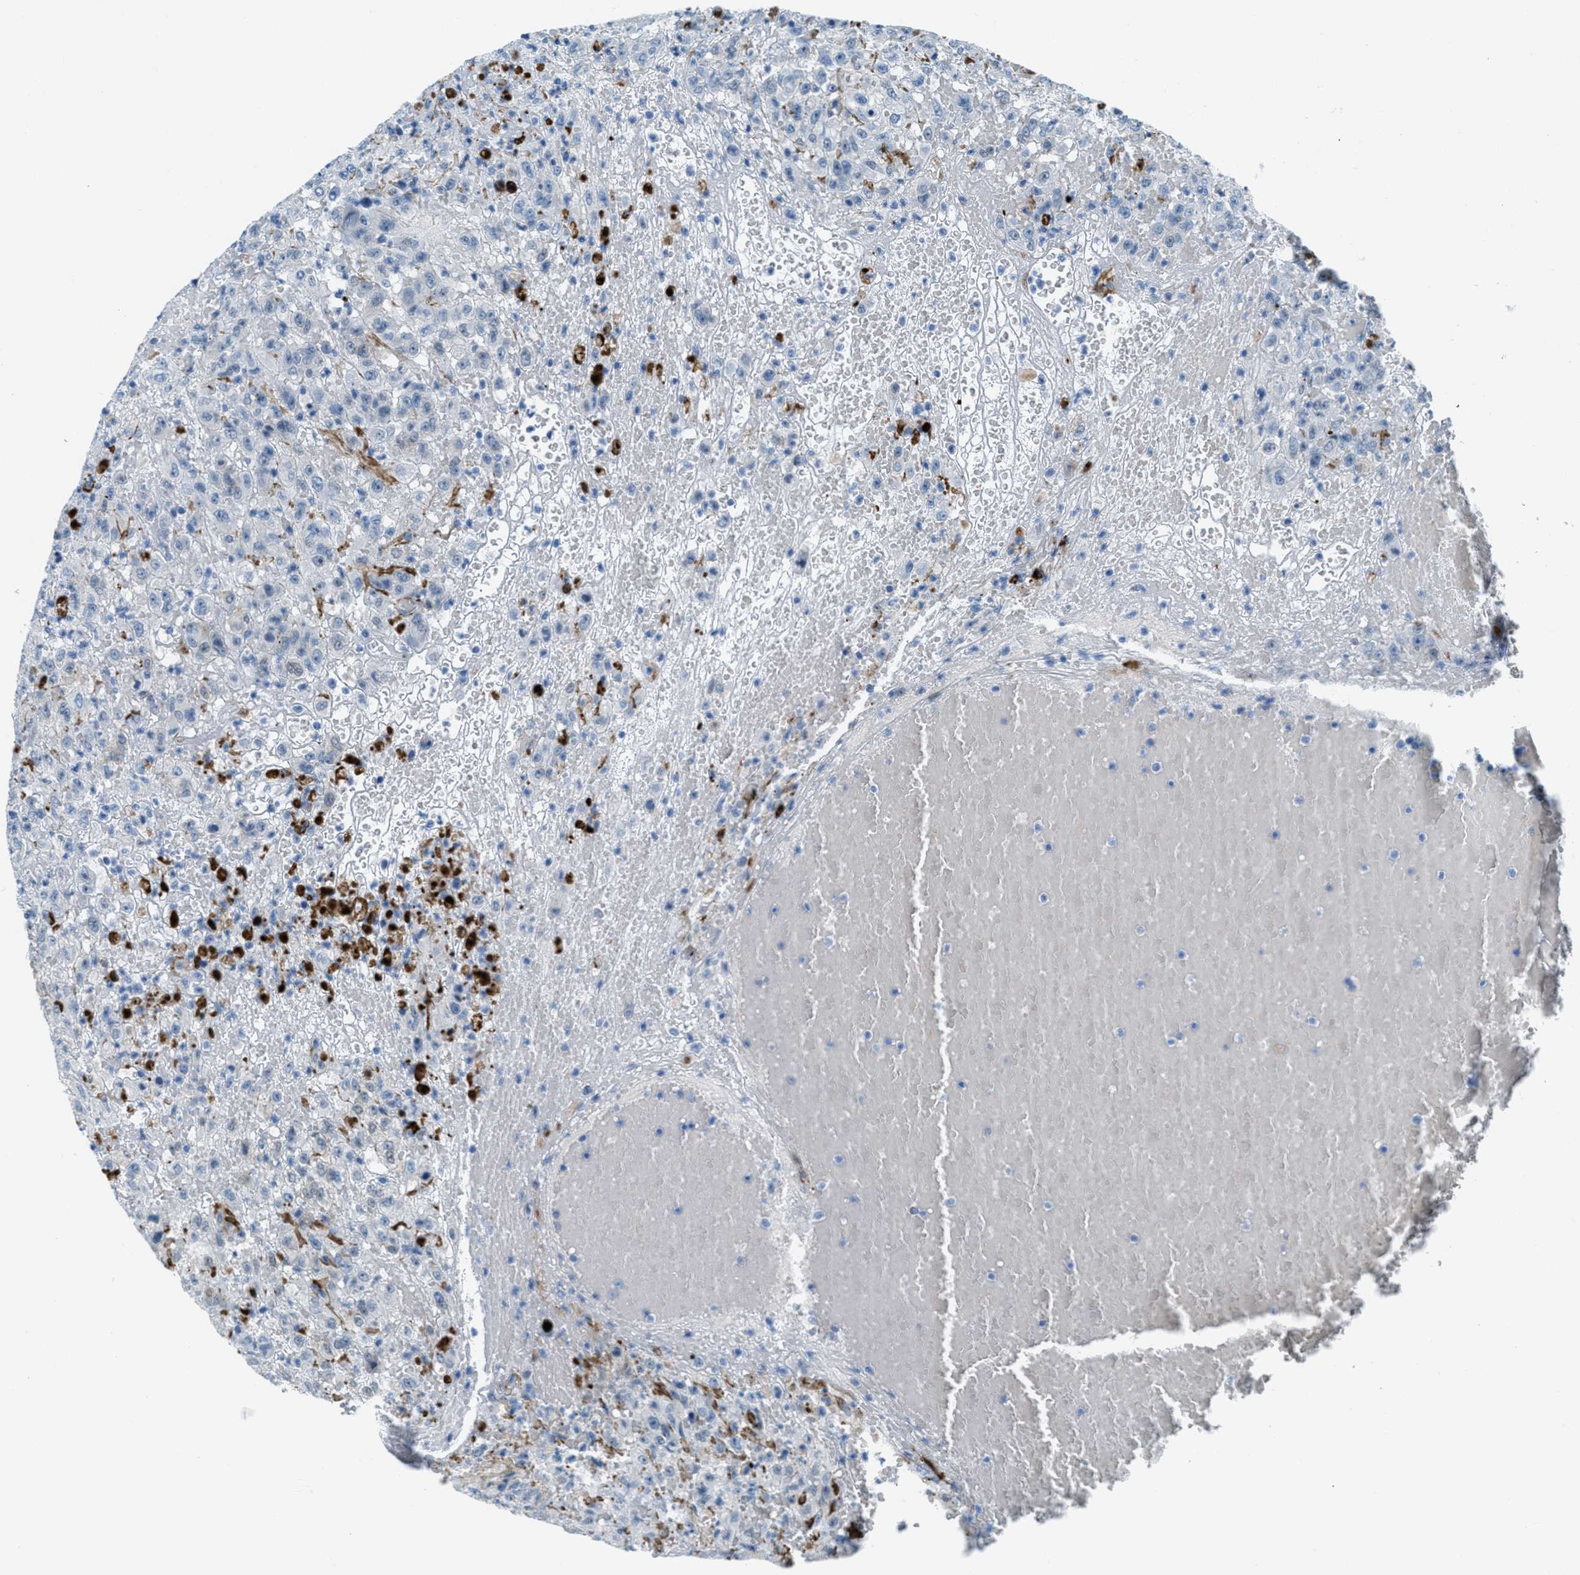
{"staining": {"intensity": "negative", "quantity": "none", "location": "none"}, "tissue": "urothelial cancer", "cell_type": "Tumor cells", "image_type": "cancer", "snomed": [{"axis": "morphology", "description": "Urothelial carcinoma, High grade"}, {"axis": "topography", "description": "Urinary bladder"}], "caption": "The photomicrograph exhibits no staining of tumor cells in urothelial carcinoma (high-grade). (Stains: DAB immunohistochemistry with hematoxylin counter stain, Microscopy: brightfield microscopy at high magnification).", "gene": "FBN1", "patient": {"sex": "male", "age": 46}}